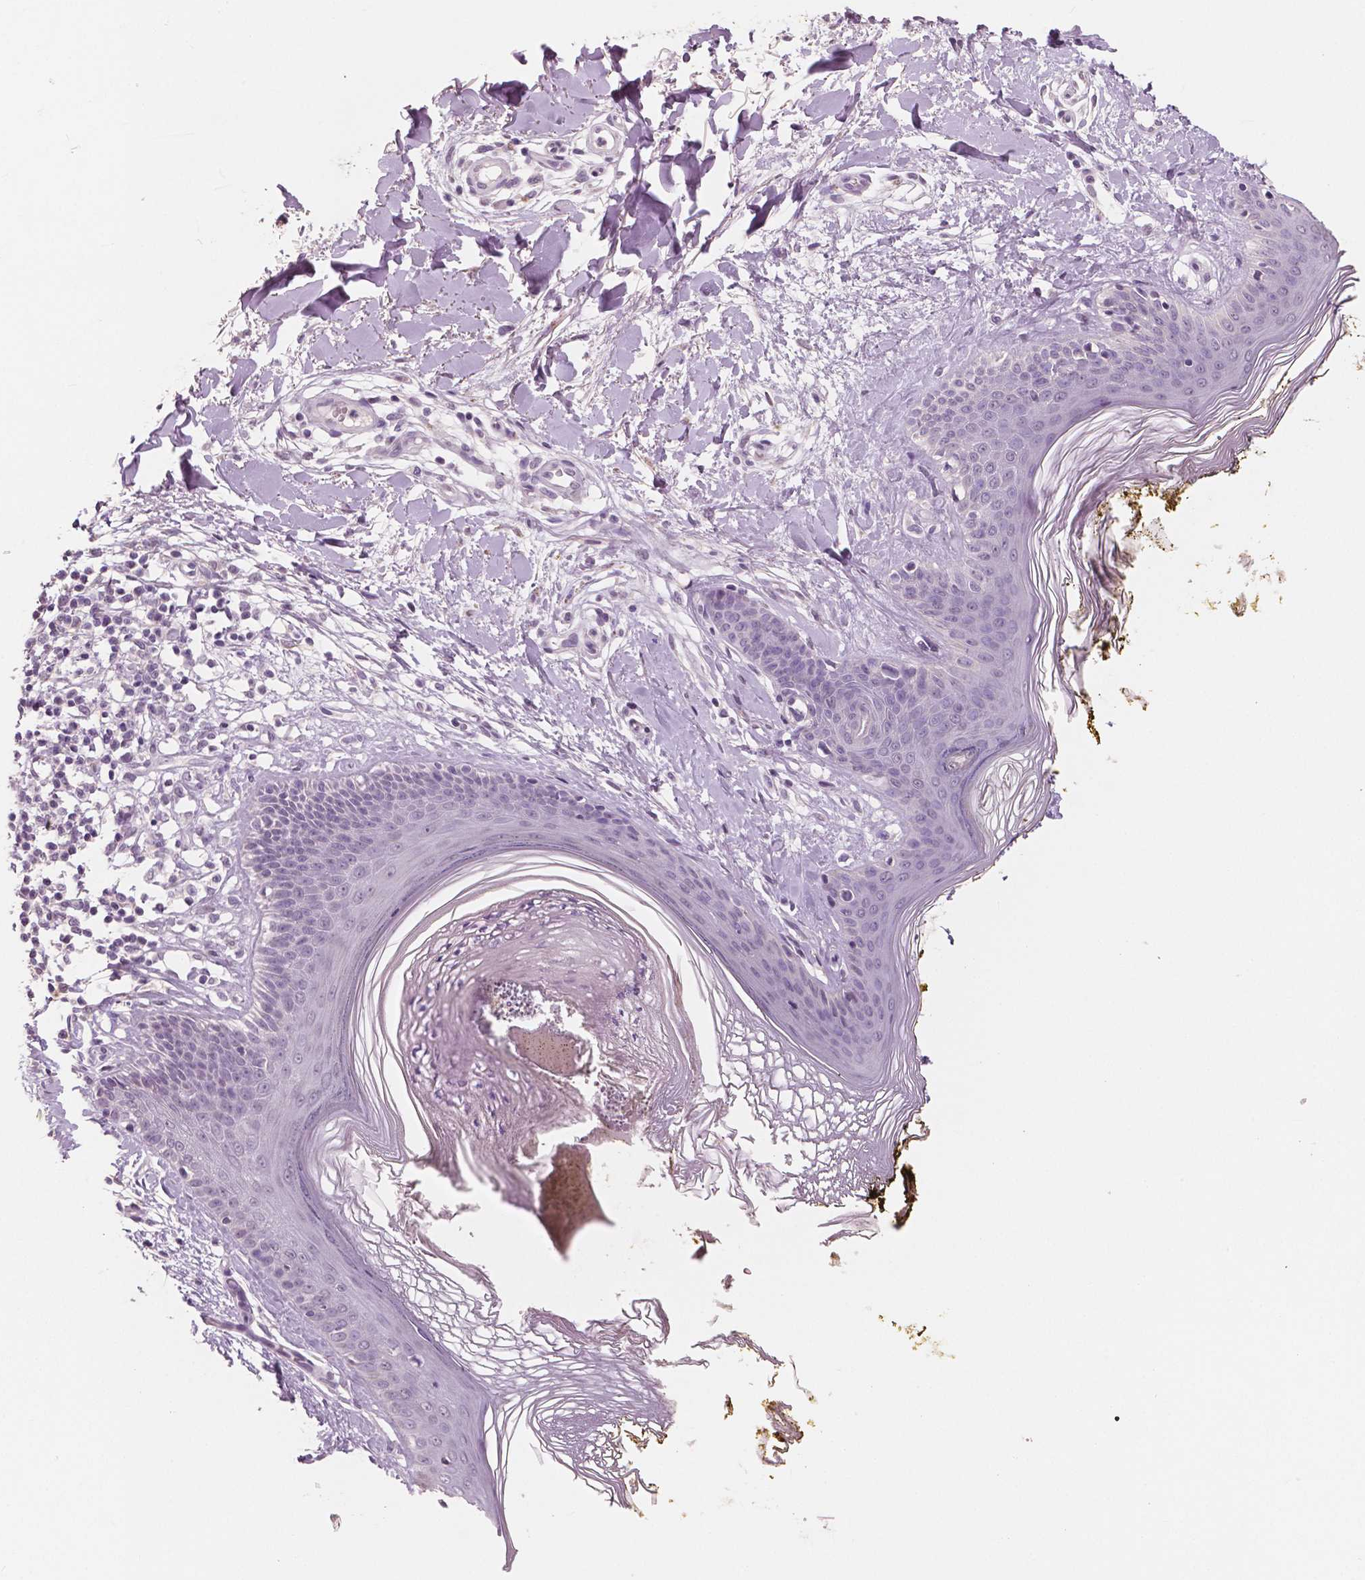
{"staining": {"intensity": "negative", "quantity": "none", "location": "none"}, "tissue": "skin", "cell_type": "Fibroblasts", "image_type": "normal", "snomed": [{"axis": "morphology", "description": "Normal tissue, NOS"}, {"axis": "topography", "description": "Skin"}], "caption": "DAB immunohistochemical staining of unremarkable skin demonstrates no significant staining in fibroblasts.", "gene": "NECAB1", "patient": {"sex": "female", "age": 34}}